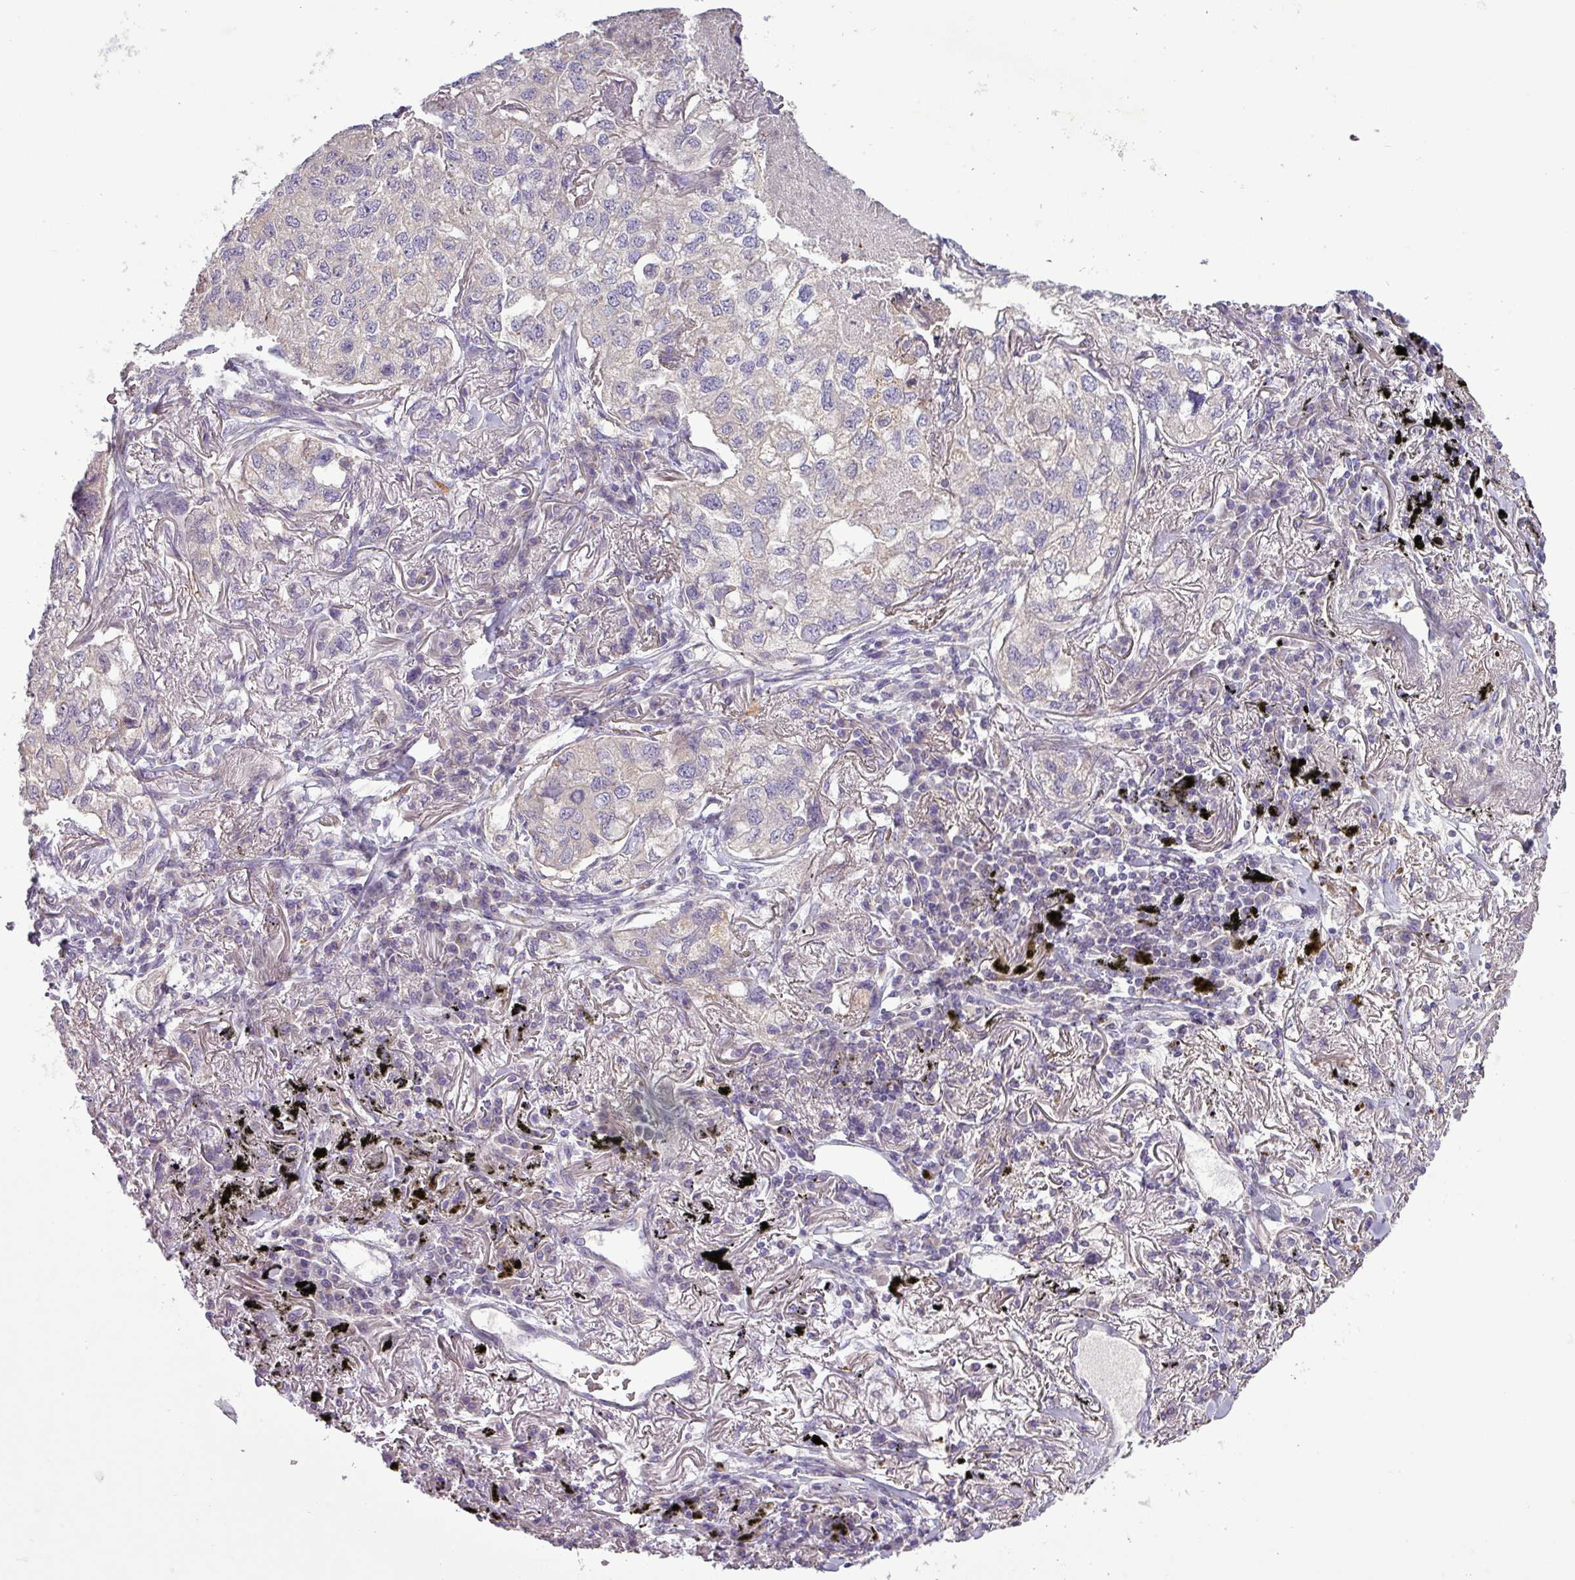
{"staining": {"intensity": "negative", "quantity": "none", "location": "none"}, "tissue": "lung cancer", "cell_type": "Tumor cells", "image_type": "cancer", "snomed": [{"axis": "morphology", "description": "Adenocarcinoma, NOS"}, {"axis": "topography", "description": "Lung"}], "caption": "This photomicrograph is of lung cancer (adenocarcinoma) stained with immunohistochemistry to label a protein in brown with the nuclei are counter-stained blue. There is no expression in tumor cells.", "gene": "PNMA6A", "patient": {"sex": "male", "age": 65}}